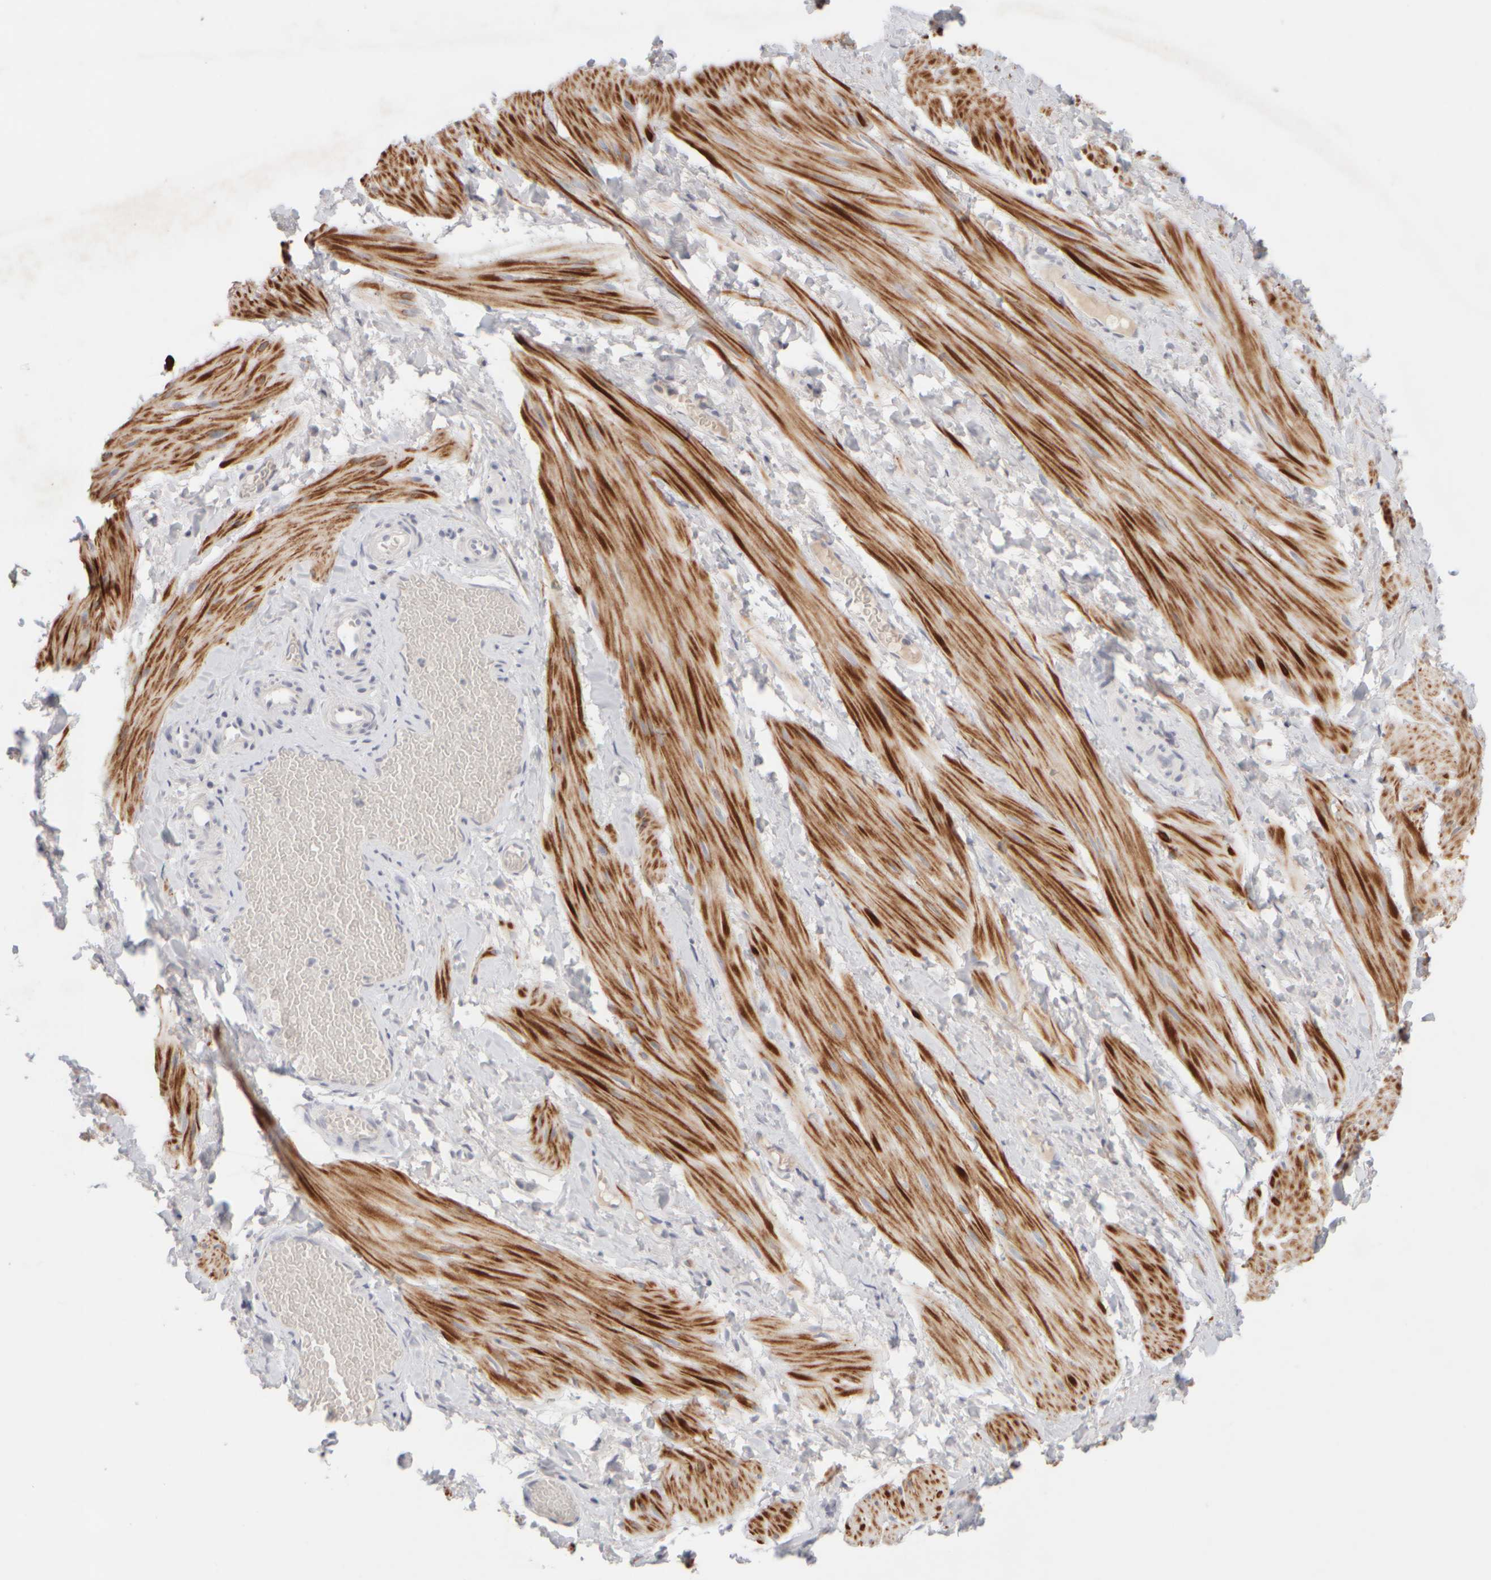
{"staining": {"intensity": "strong", "quantity": "25%-75%", "location": "cytoplasmic/membranous"}, "tissue": "smooth muscle", "cell_type": "Smooth muscle cells", "image_type": "normal", "snomed": [{"axis": "morphology", "description": "Normal tissue, NOS"}, {"axis": "topography", "description": "Smooth muscle"}], "caption": "Protein expression analysis of unremarkable smooth muscle reveals strong cytoplasmic/membranous positivity in about 25%-75% of smooth muscle cells.", "gene": "ZNF112", "patient": {"sex": "male", "age": 16}}